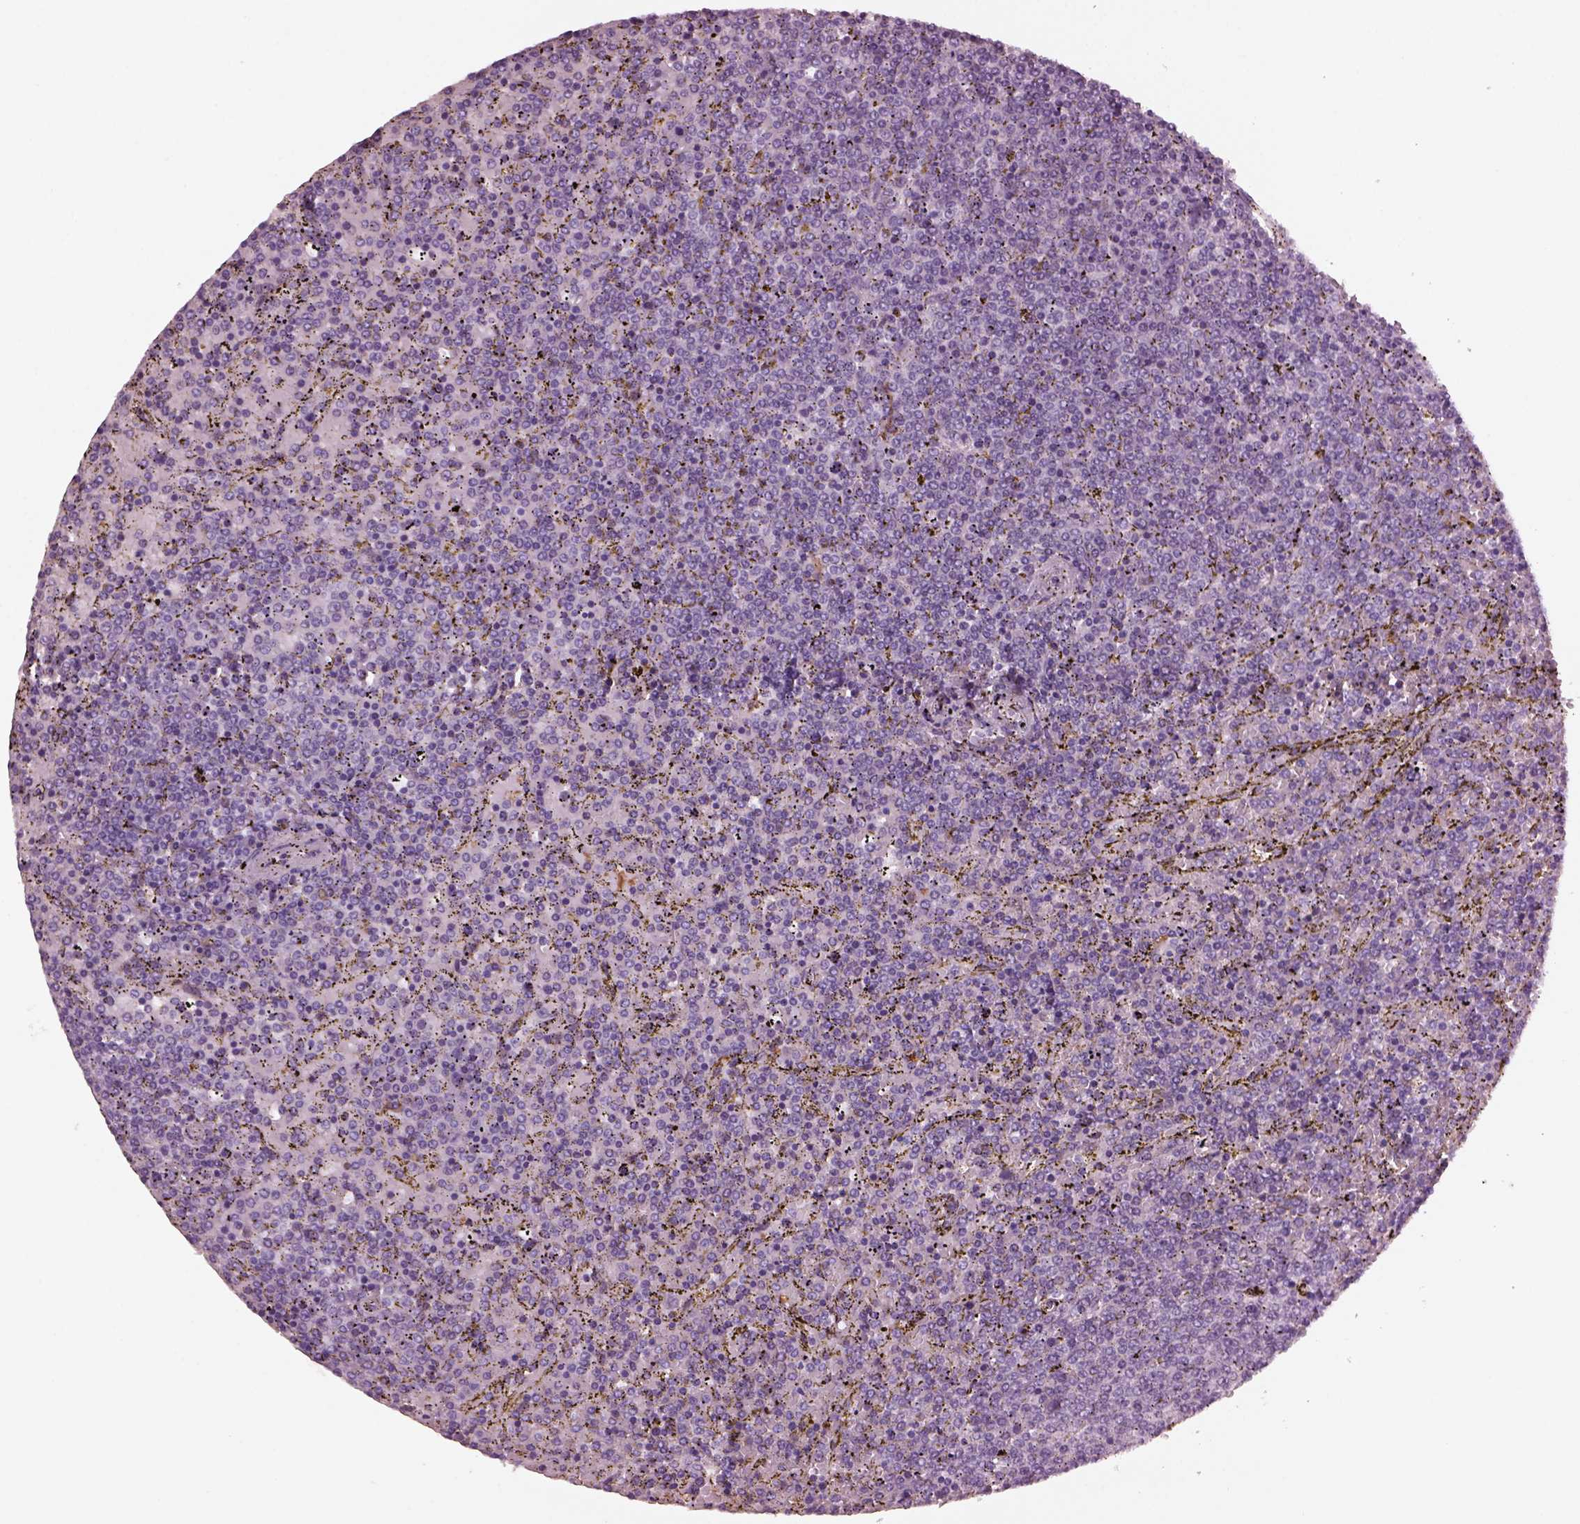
{"staining": {"intensity": "negative", "quantity": "none", "location": "none"}, "tissue": "lymphoma", "cell_type": "Tumor cells", "image_type": "cancer", "snomed": [{"axis": "morphology", "description": "Malignant lymphoma, non-Hodgkin's type, Low grade"}, {"axis": "topography", "description": "Spleen"}], "caption": "This is an immunohistochemistry (IHC) photomicrograph of lymphoma. There is no expression in tumor cells.", "gene": "SHTN1", "patient": {"sex": "female", "age": 77}}